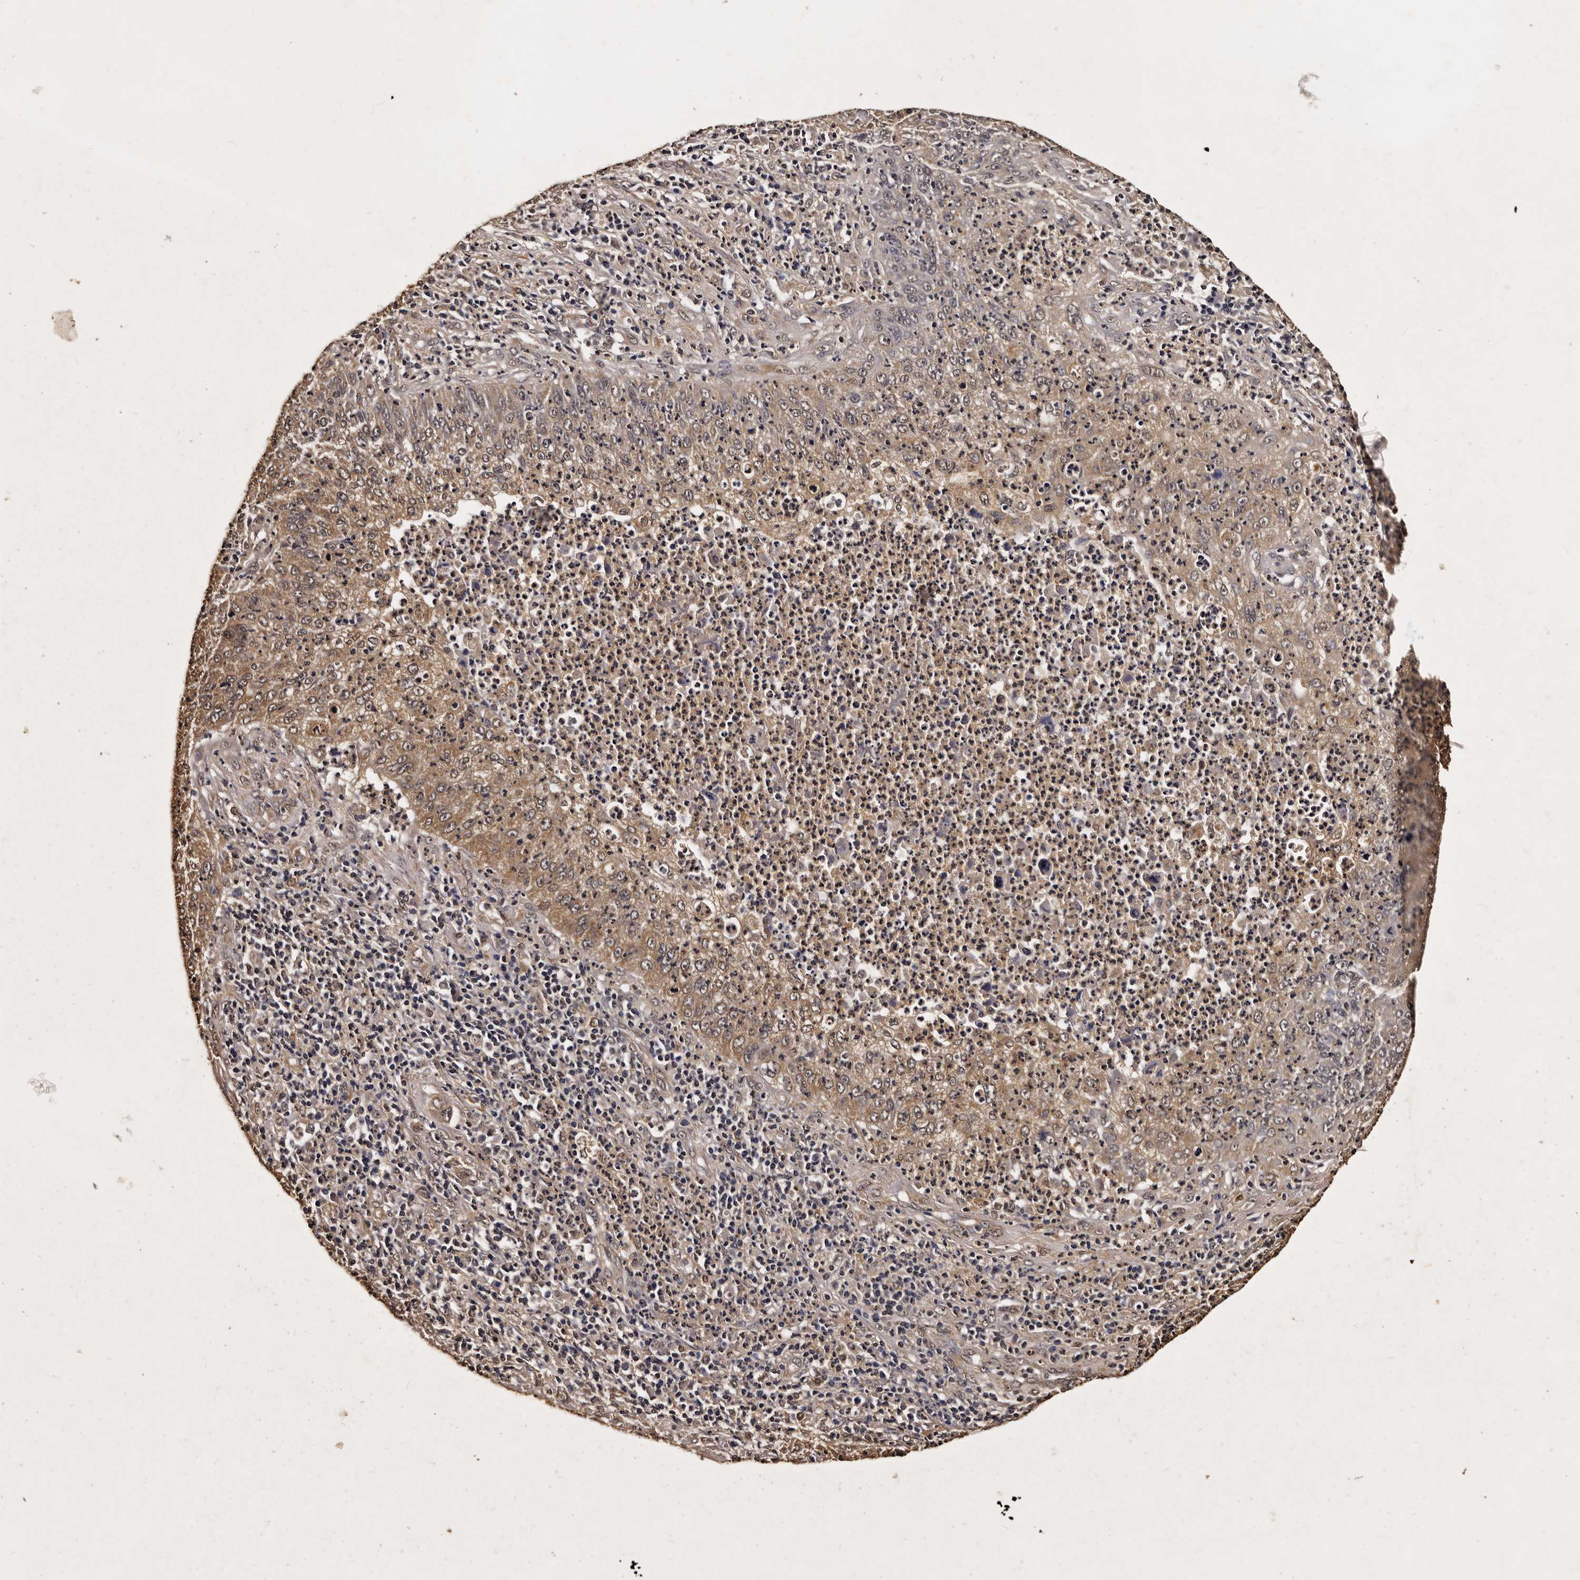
{"staining": {"intensity": "moderate", "quantity": ">75%", "location": "cytoplasmic/membranous"}, "tissue": "cervical cancer", "cell_type": "Tumor cells", "image_type": "cancer", "snomed": [{"axis": "morphology", "description": "Squamous cell carcinoma, NOS"}, {"axis": "topography", "description": "Cervix"}], "caption": "Immunohistochemistry image of neoplastic tissue: cervical cancer (squamous cell carcinoma) stained using IHC displays medium levels of moderate protein expression localized specifically in the cytoplasmic/membranous of tumor cells, appearing as a cytoplasmic/membranous brown color.", "gene": "PARS2", "patient": {"sex": "female", "age": 30}}